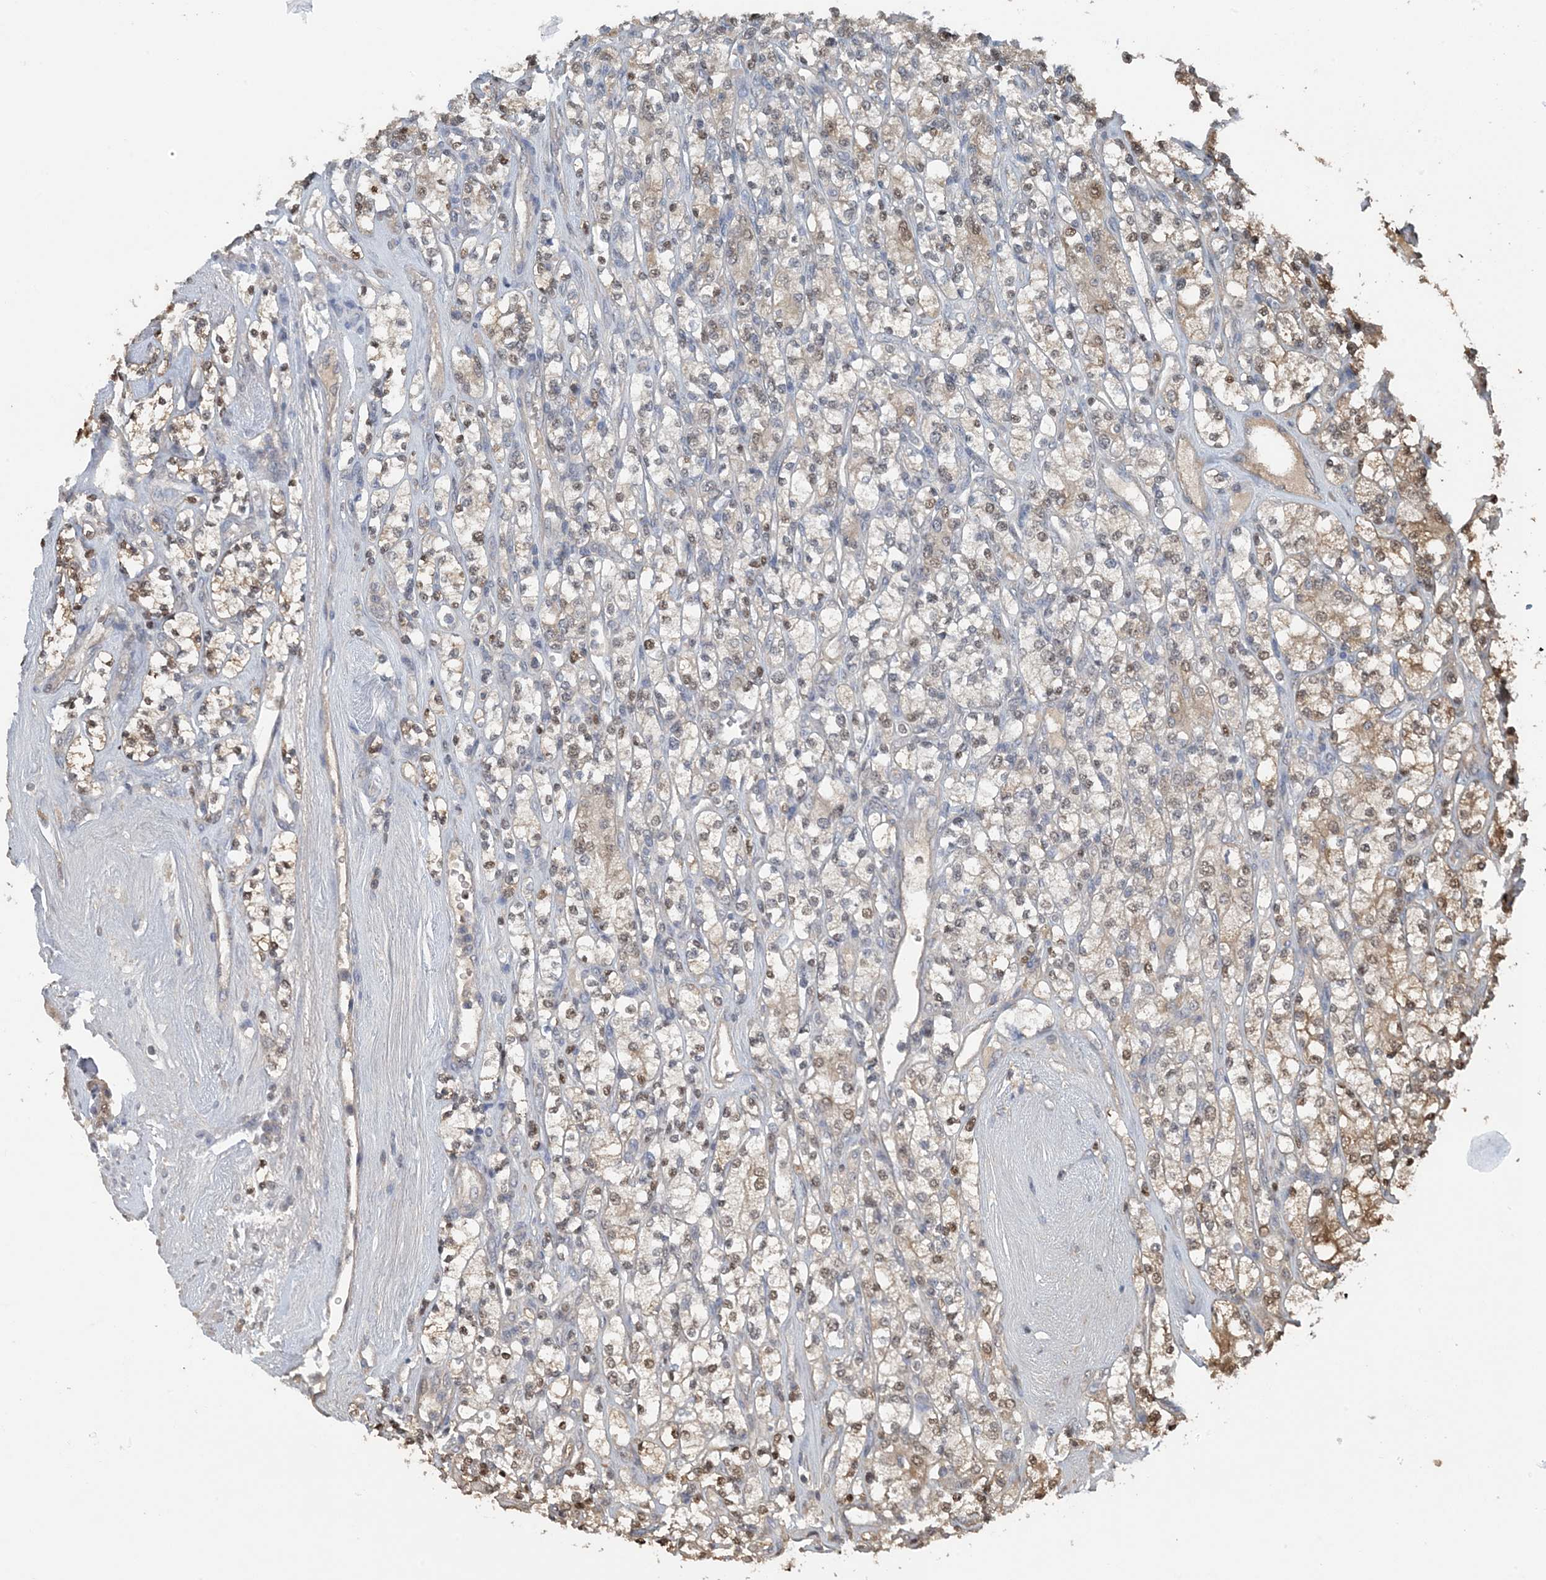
{"staining": {"intensity": "weak", "quantity": "25%-75%", "location": "nuclear"}, "tissue": "renal cancer", "cell_type": "Tumor cells", "image_type": "cancer", "snomed": [{"axis": "morphology", "description": "Adenocarcinoma, NOS"}, {"axis": "topography", "description": "Kidney"}], "caption": "Immunohistochemical staining of human renal cancer exhibits low levels of weak nuclear protein expression in about 25%-75% of tumor cells.", "gene": "HIKESHI", "patient": {"sex": "male", "age": 77}}